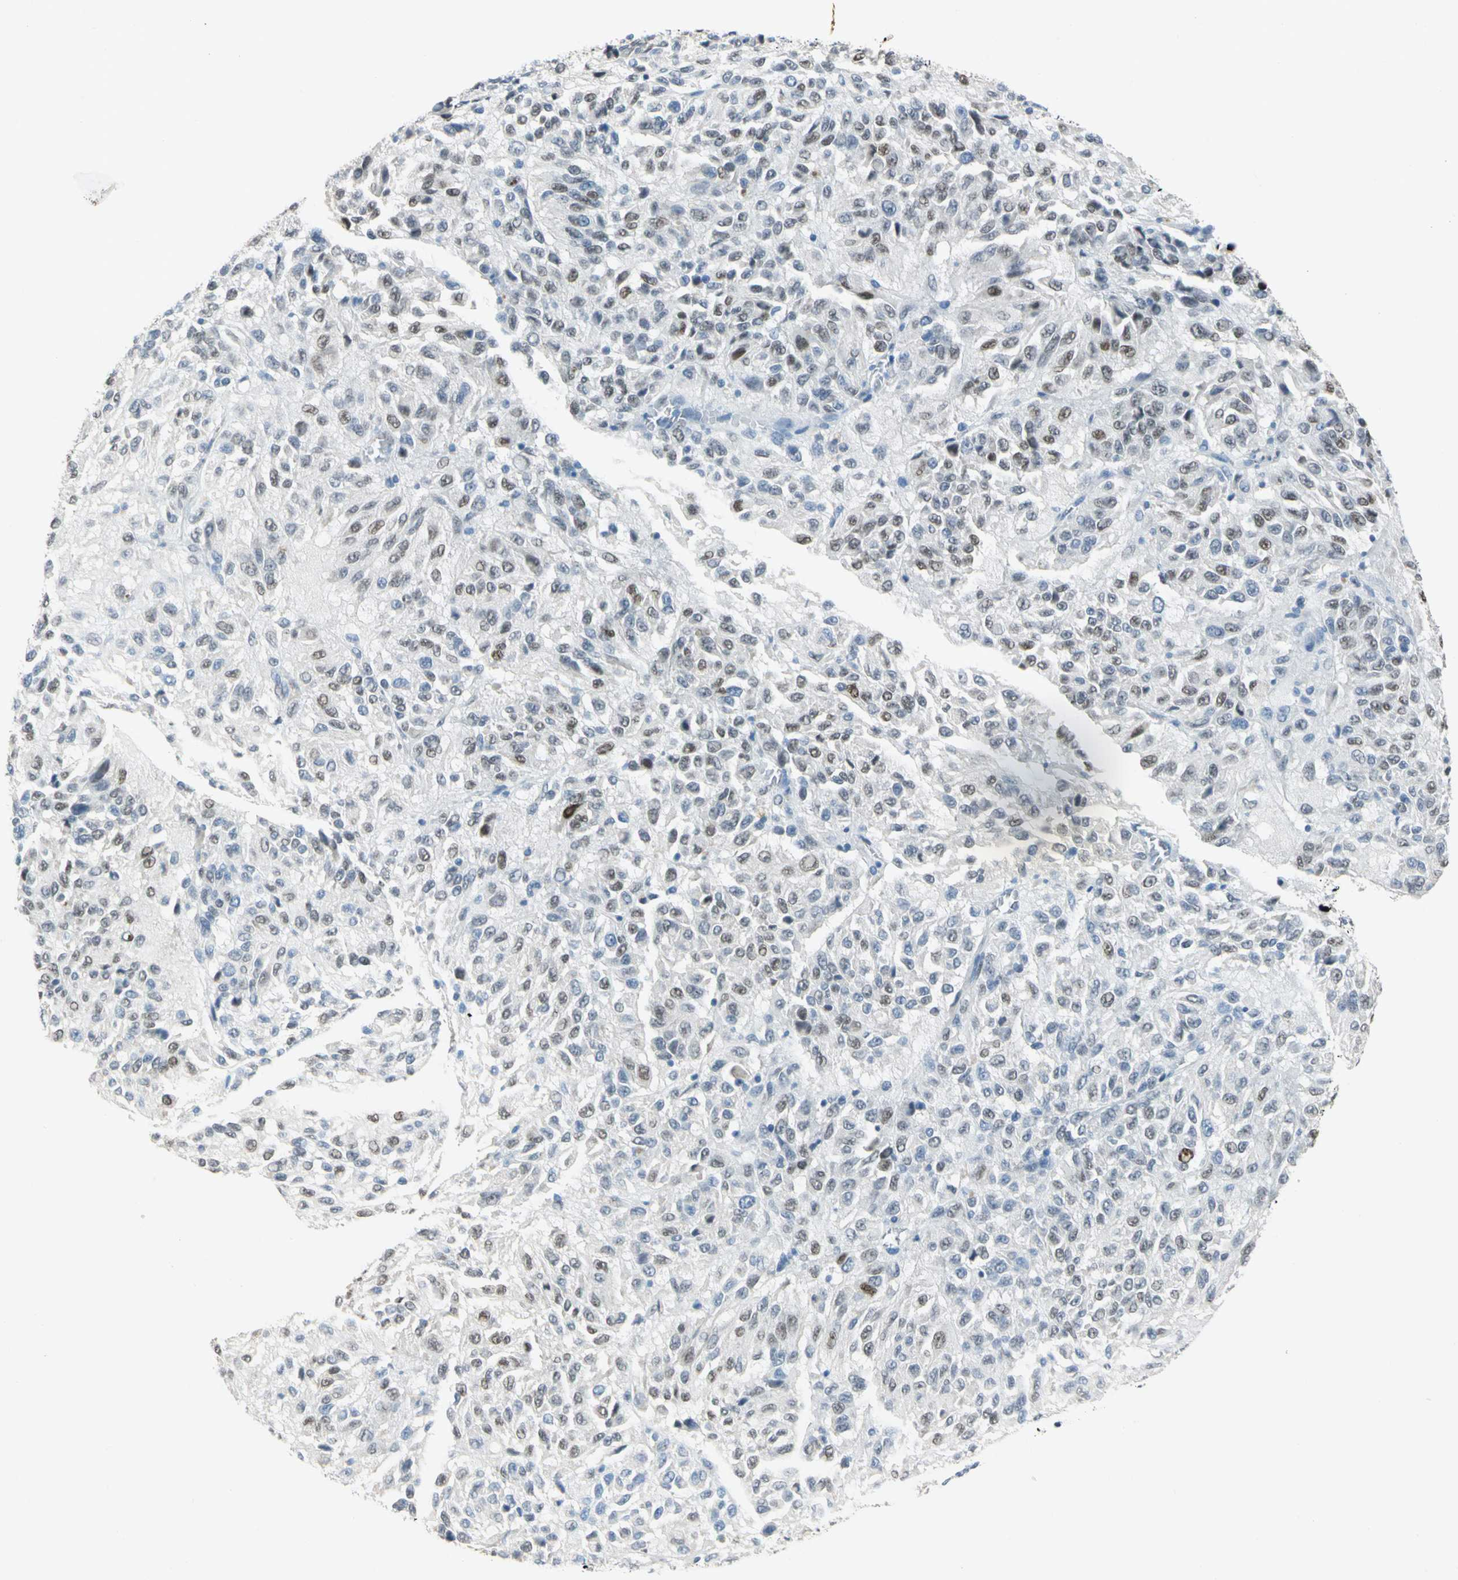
{"staining": {"intensity": "moderate", "quantity": "25%-75%", "location": "nuclear"}, "tissue": "melanoma", "cell_type": "Tumor cells", "image_type": "cancer", "snomed": [{"axis": "morphology", "description": "Malignant melanoma, Metastatic site"}, {"axis": "topography", "description": "Lung"}], "caption": "Melanoma stained with a protein marker demonstrates moderate staining in tumor cells.", "gene": "NAB2", "patient": {"sex": "male", "age": 64}}